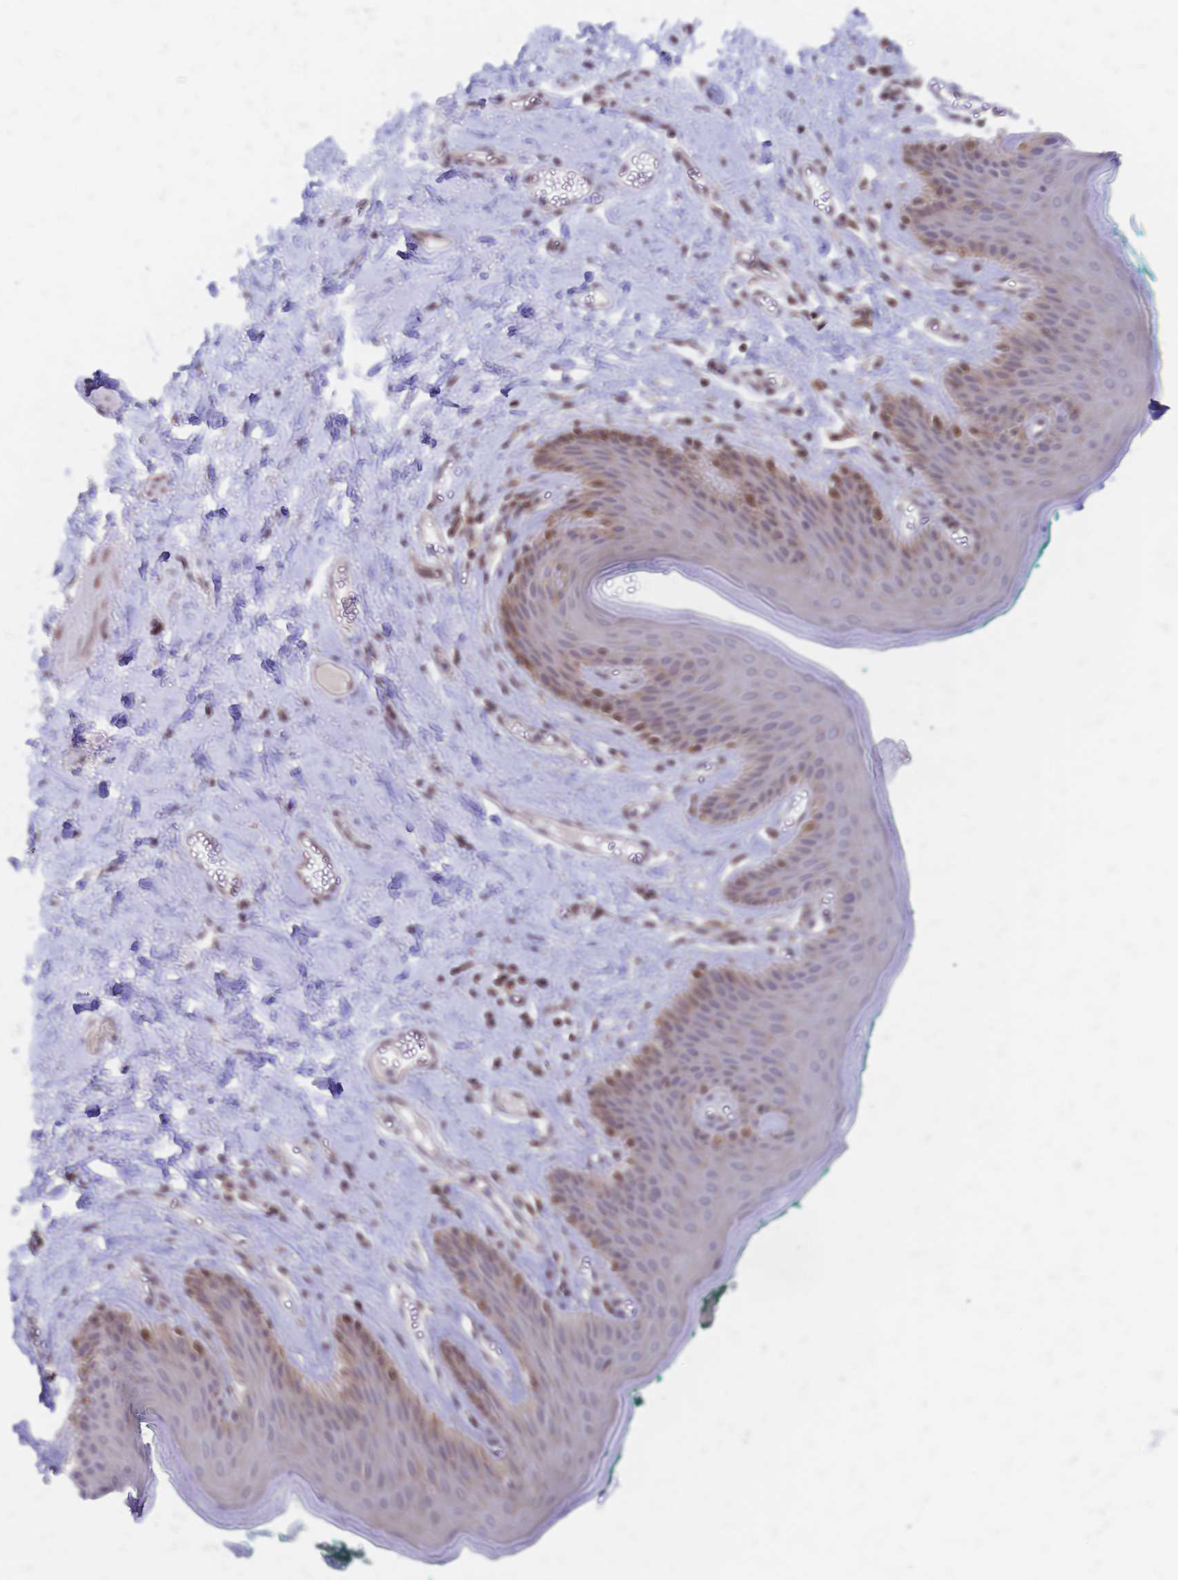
{"staining": {"intensity": "negative", "quantity": "none", "location": "none"}, "tissue": "skin", "cell_type": "Epidermal cells", "image_type": "normal", "snomed": [{"axis": "morphology", "description": "Normal tissue, NOS"}, {"axis": "topography", "description": "Vulva"}, {"axis": "topography", "description": "Peripheral nerve tissue"}], "caption": "Protein analysis of unremarkable skin demonstrates no significant expression in epidermal cells.", "gene": "CBX7", "patient": {"sex": "female", "age": 66}}